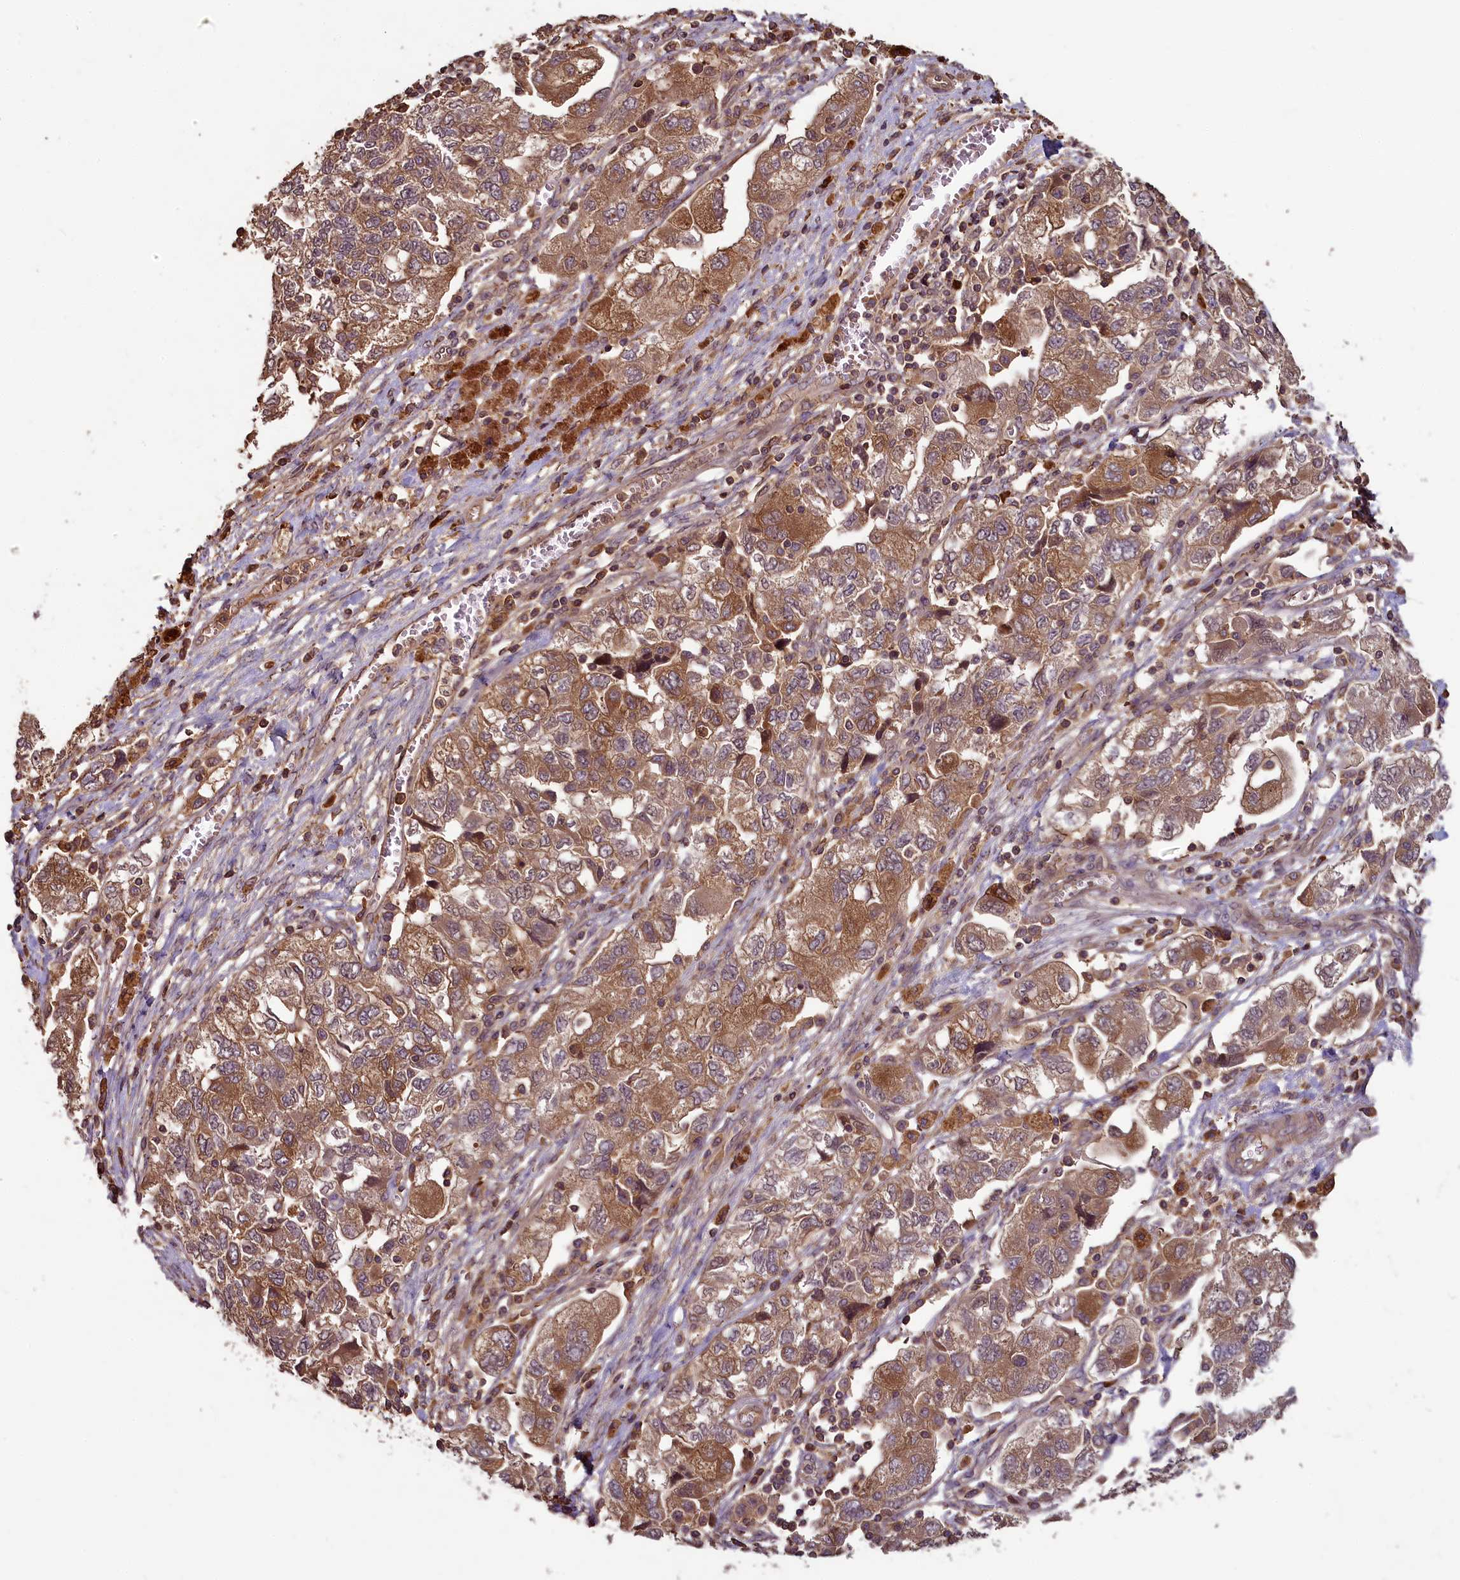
{"staining": {"intensity": "moderate", "quantity": ">75%", "location": "cytoplasmic/membranous"}, "tissue": "ovarian cancer", "cell_type": "Tumor cells", "image_type": "cancer", "snomed": [{"axis": "morphology", "description": "Carcinoma, NOS"}, {"axis": "morphology", "description": "Cystadenocarcinoma, serous, NOS"}, {"axis": "topography", "description": "Ovary"}], "caption": "This histopathology image reveals IHC staining of serous cystadenocarcinoma (ovarian), with medium moderate cytoplasmic/membranous expression in about >75% of tumor cells.", "gene": "NUDT6", "patient": {"sex": "female", "age": 69}}